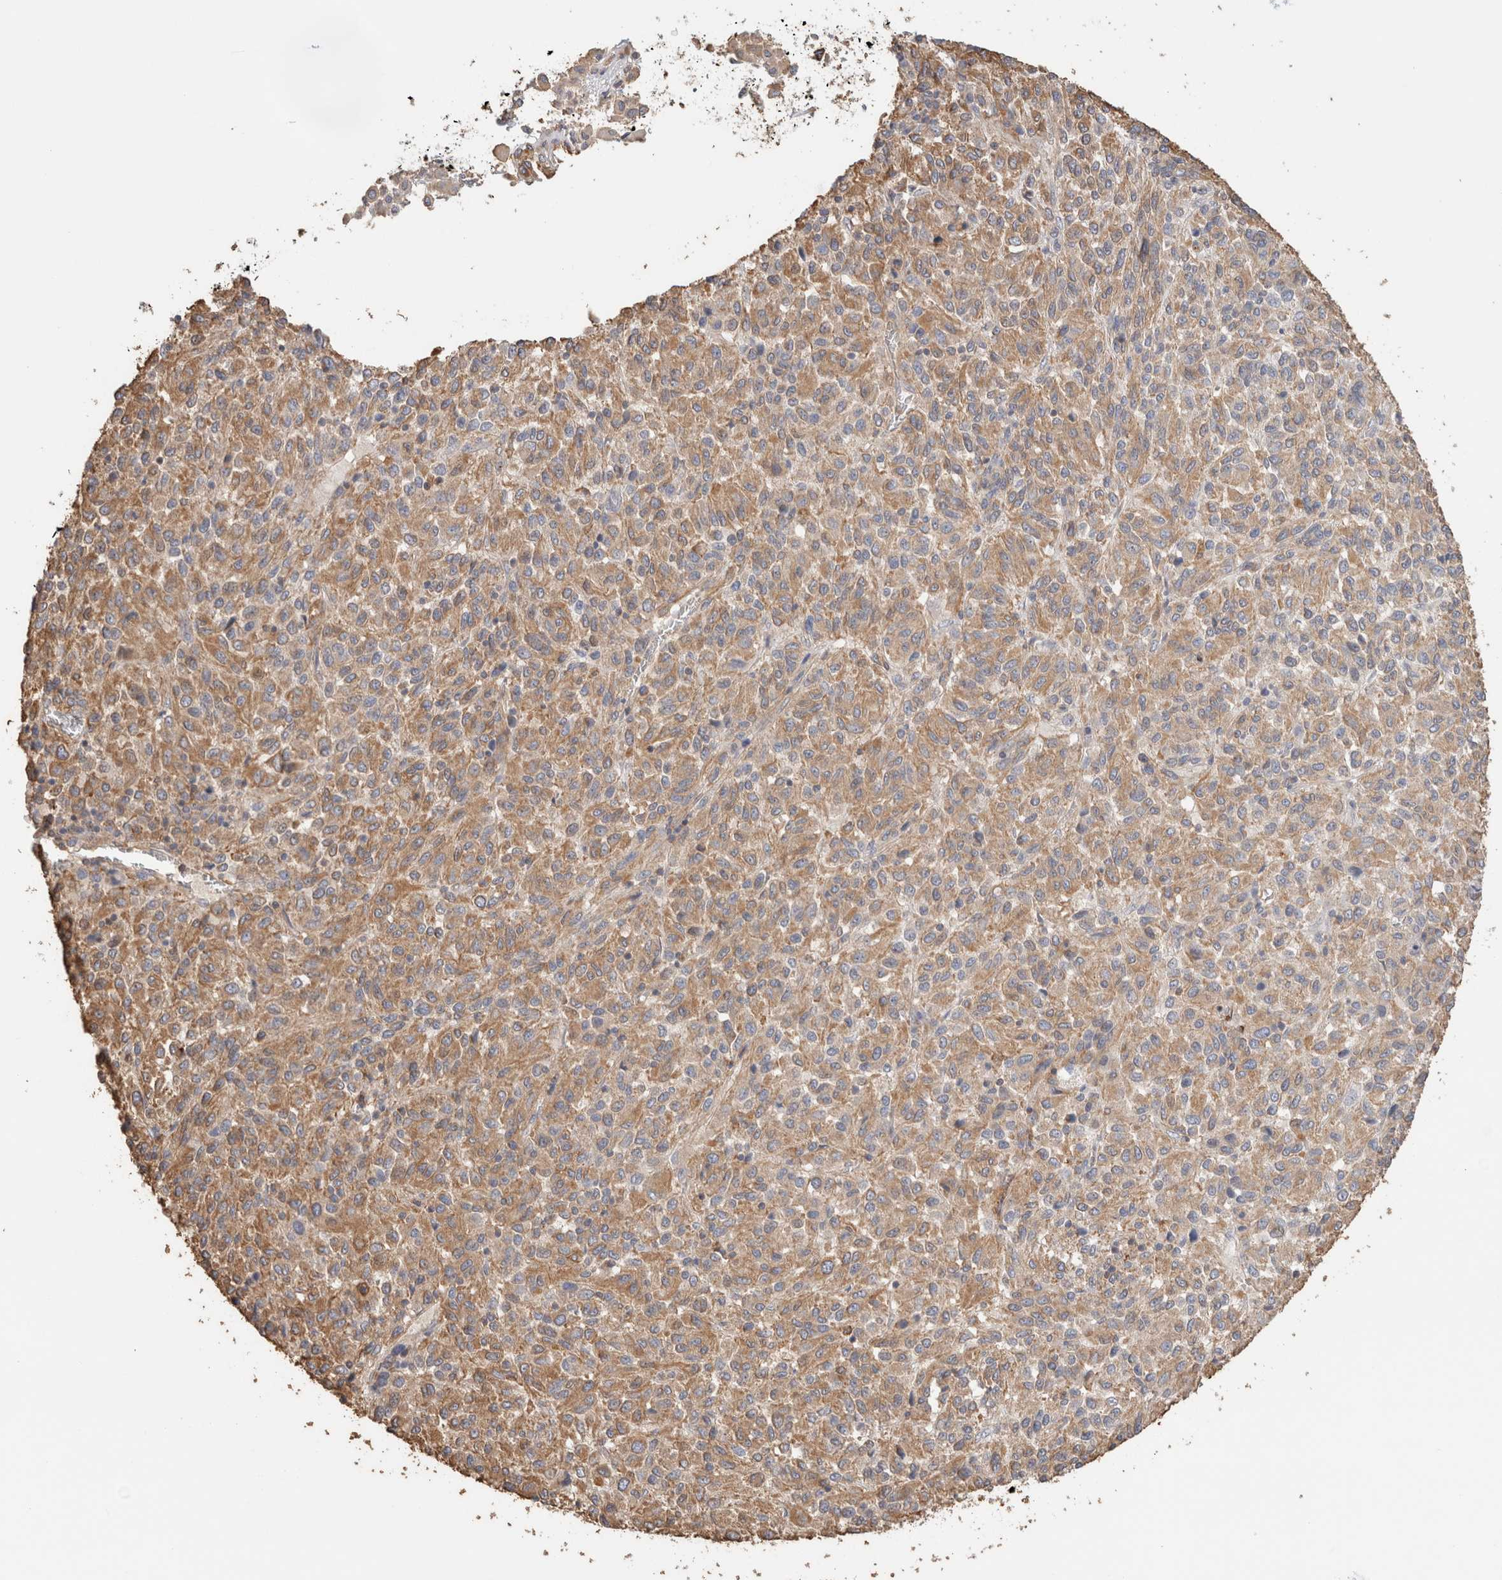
{"staining": {"intensity": "moderate", "quantity": ">75%", "location": "cytoplasmic/membranous"}, "tissue": "melanoma", "cell_type": "Tumor cells", "image_type": "cancer", "snomed": [{"axis": "morphology", "description": "Malignant melanoma, Metastatic site"}, {"axis": "topography", "description": "Lung"}], "caption": "Protein positivity by IHC shows moderate cytoplasmic/membranous staining in about >75% of tumor cells in melanoma.", "gene": "CFAP418", "patient": {"sex": "male", "age": 64}}